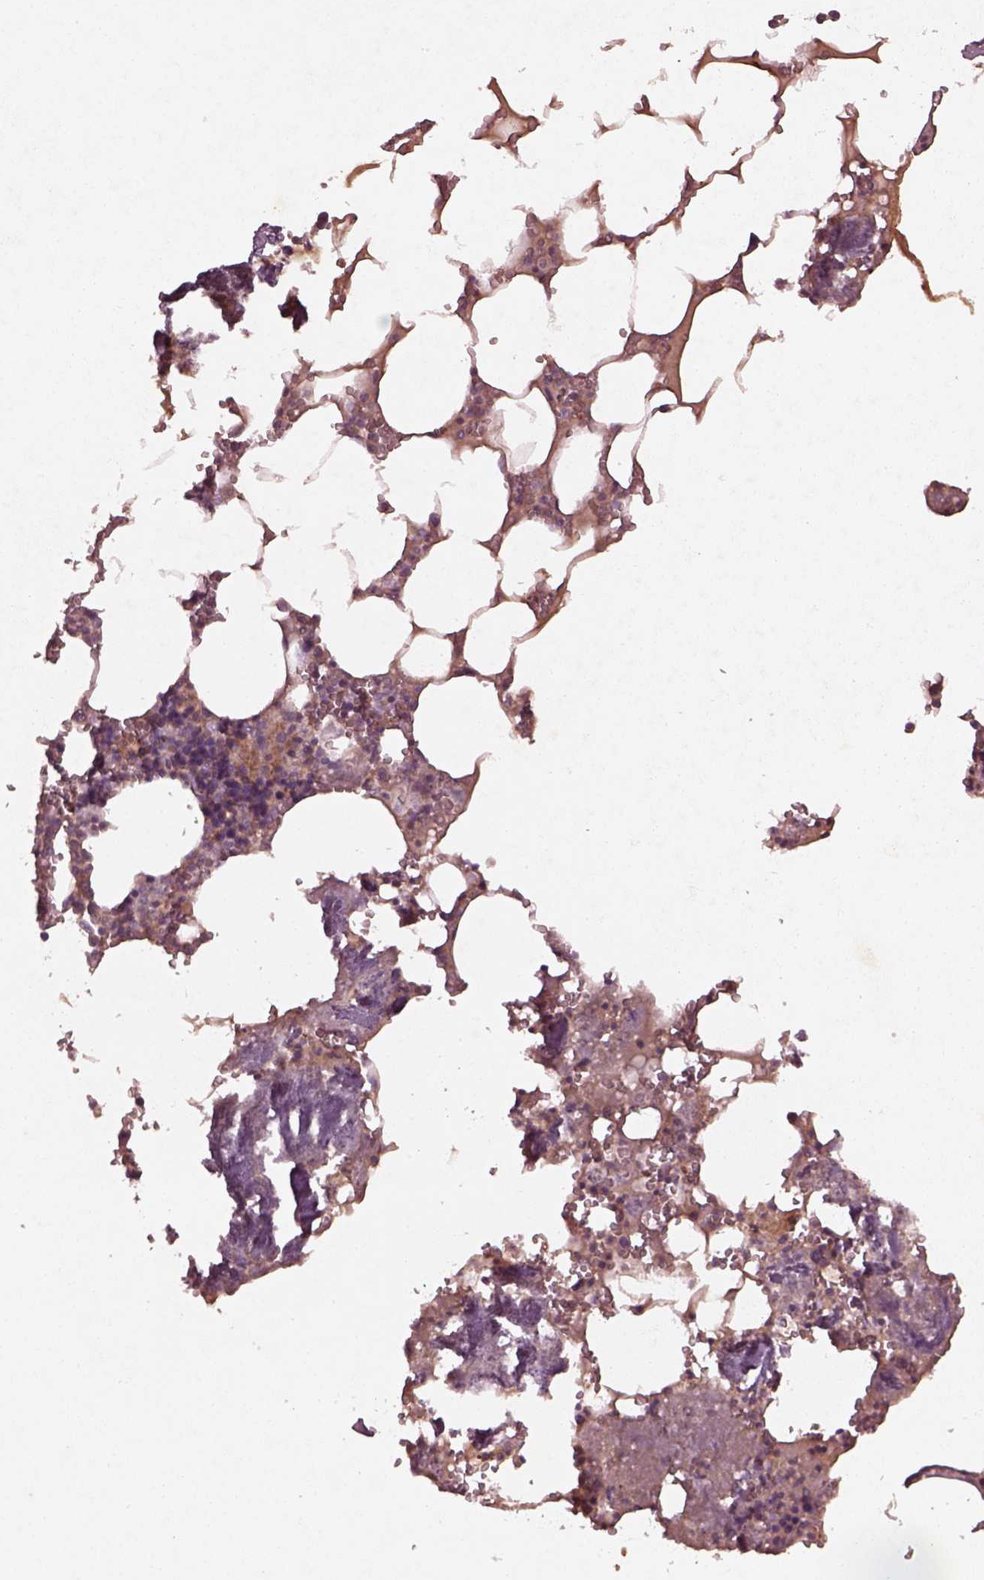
{"staining": {"intensity": "strong", "quantity": ">75%", "location": "cytoplasmic/membranous"}, "tissue": "bone marrow", "cell_type": "Hematopoietic cells", "image_type": "normal", "snomed": [{"axis": "morphology", "description": "Normal tissue, NOS"}, {"axis": "topography", "description": "Bone marrow"}], "caption": "IHC of benign human bone marrow exhibits high levels of strong cytoplasmic/membranous staining in about >75% of hematopoietic cells.", "gene": "FAM234A", "patient": {"sex": "male", "age": 54}}